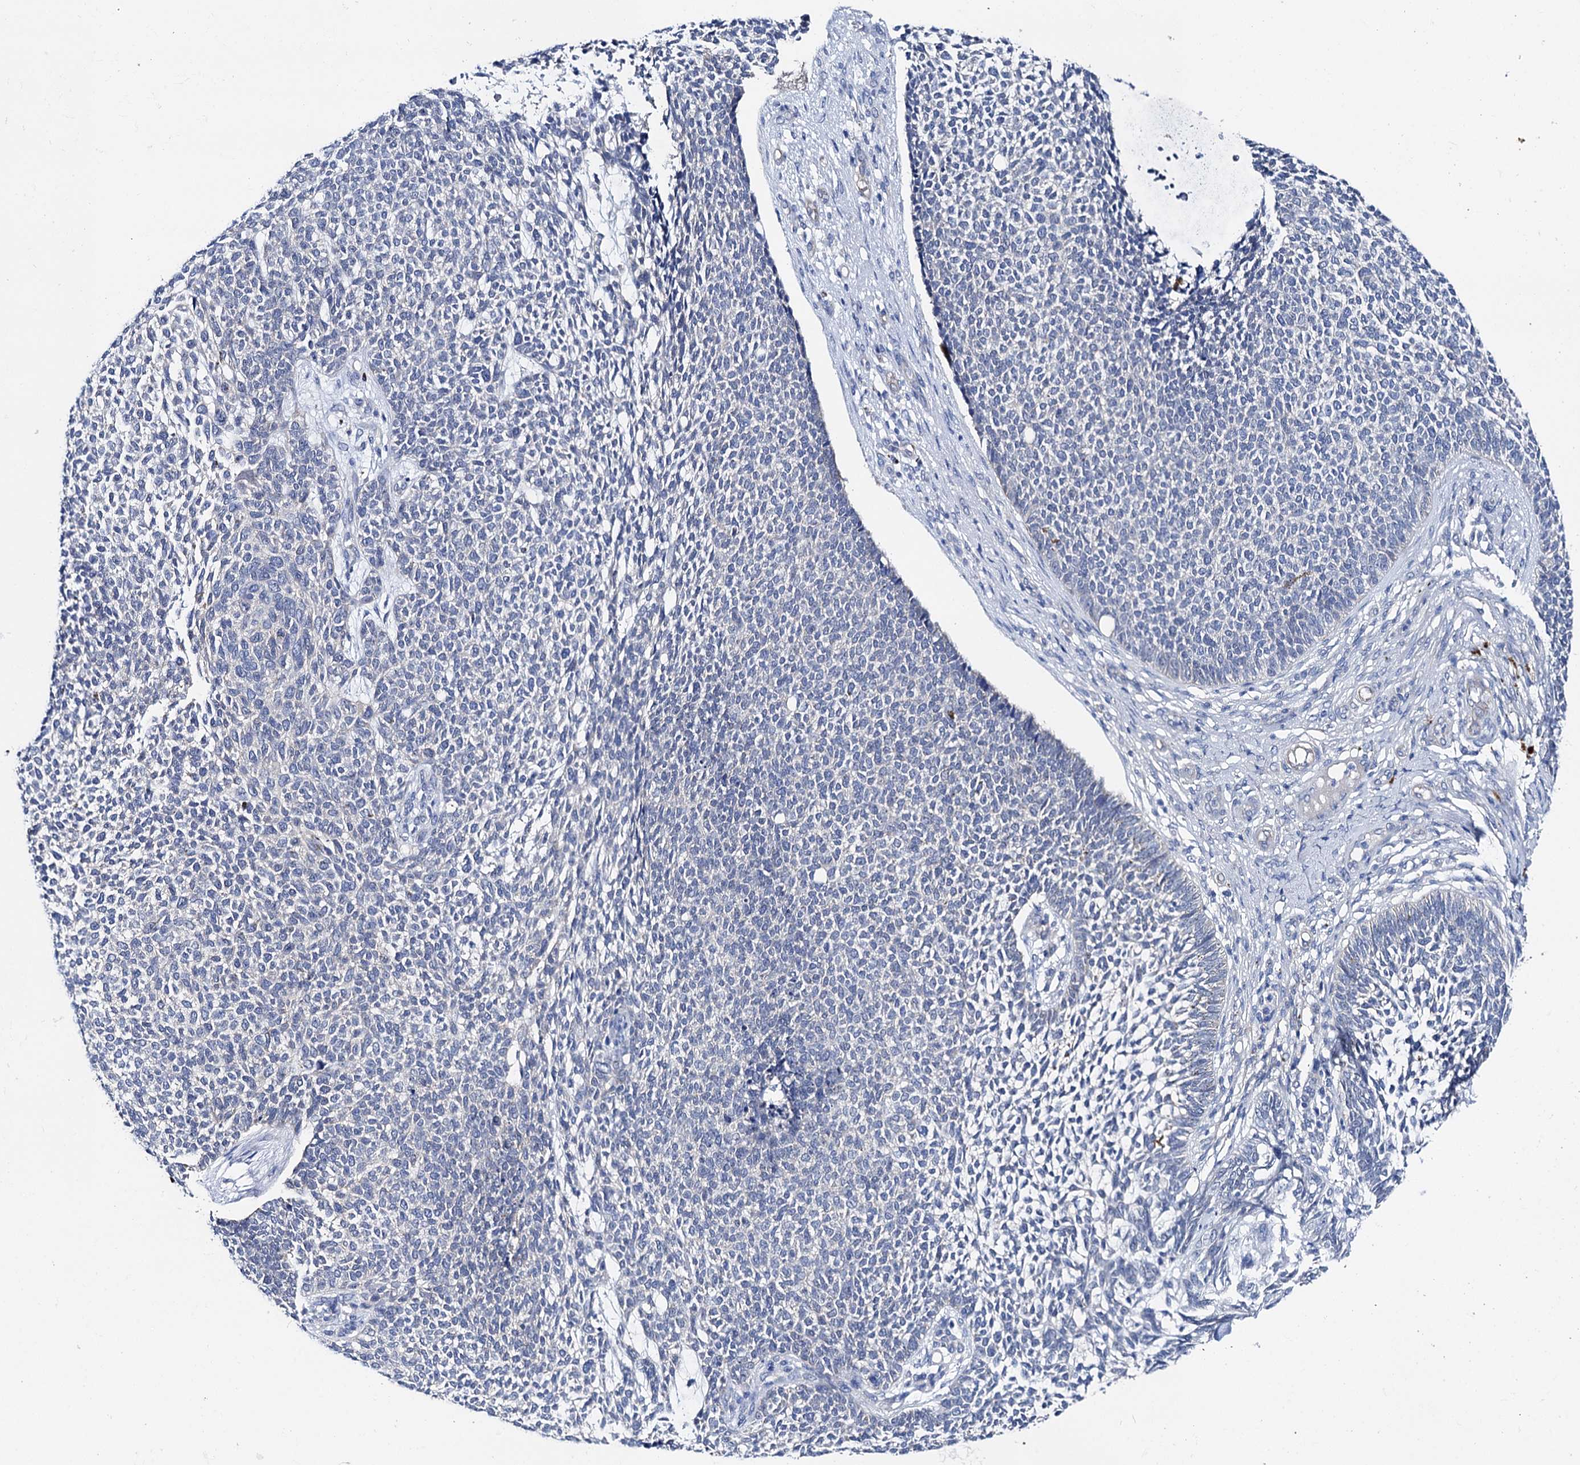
{"staining": {"intensity": "negative", "quantity": "none", "location": "none"}, "tissue": "skin cancer", "cell_type": "Tumor cells", "image_type": "cancer", "snomed": [{"axis": "morphology", "description": "Basal cell carcinoma"}, {"axis": "topography", "description": "Skin"}], "caption": "High power microscopy histopathology image of an IHC image of skin basal cell carcinoma, revealing no significant positivity in tumor cells.", "gene": "SHROOM1", "patient": {"sex": "female", "age": 84}}